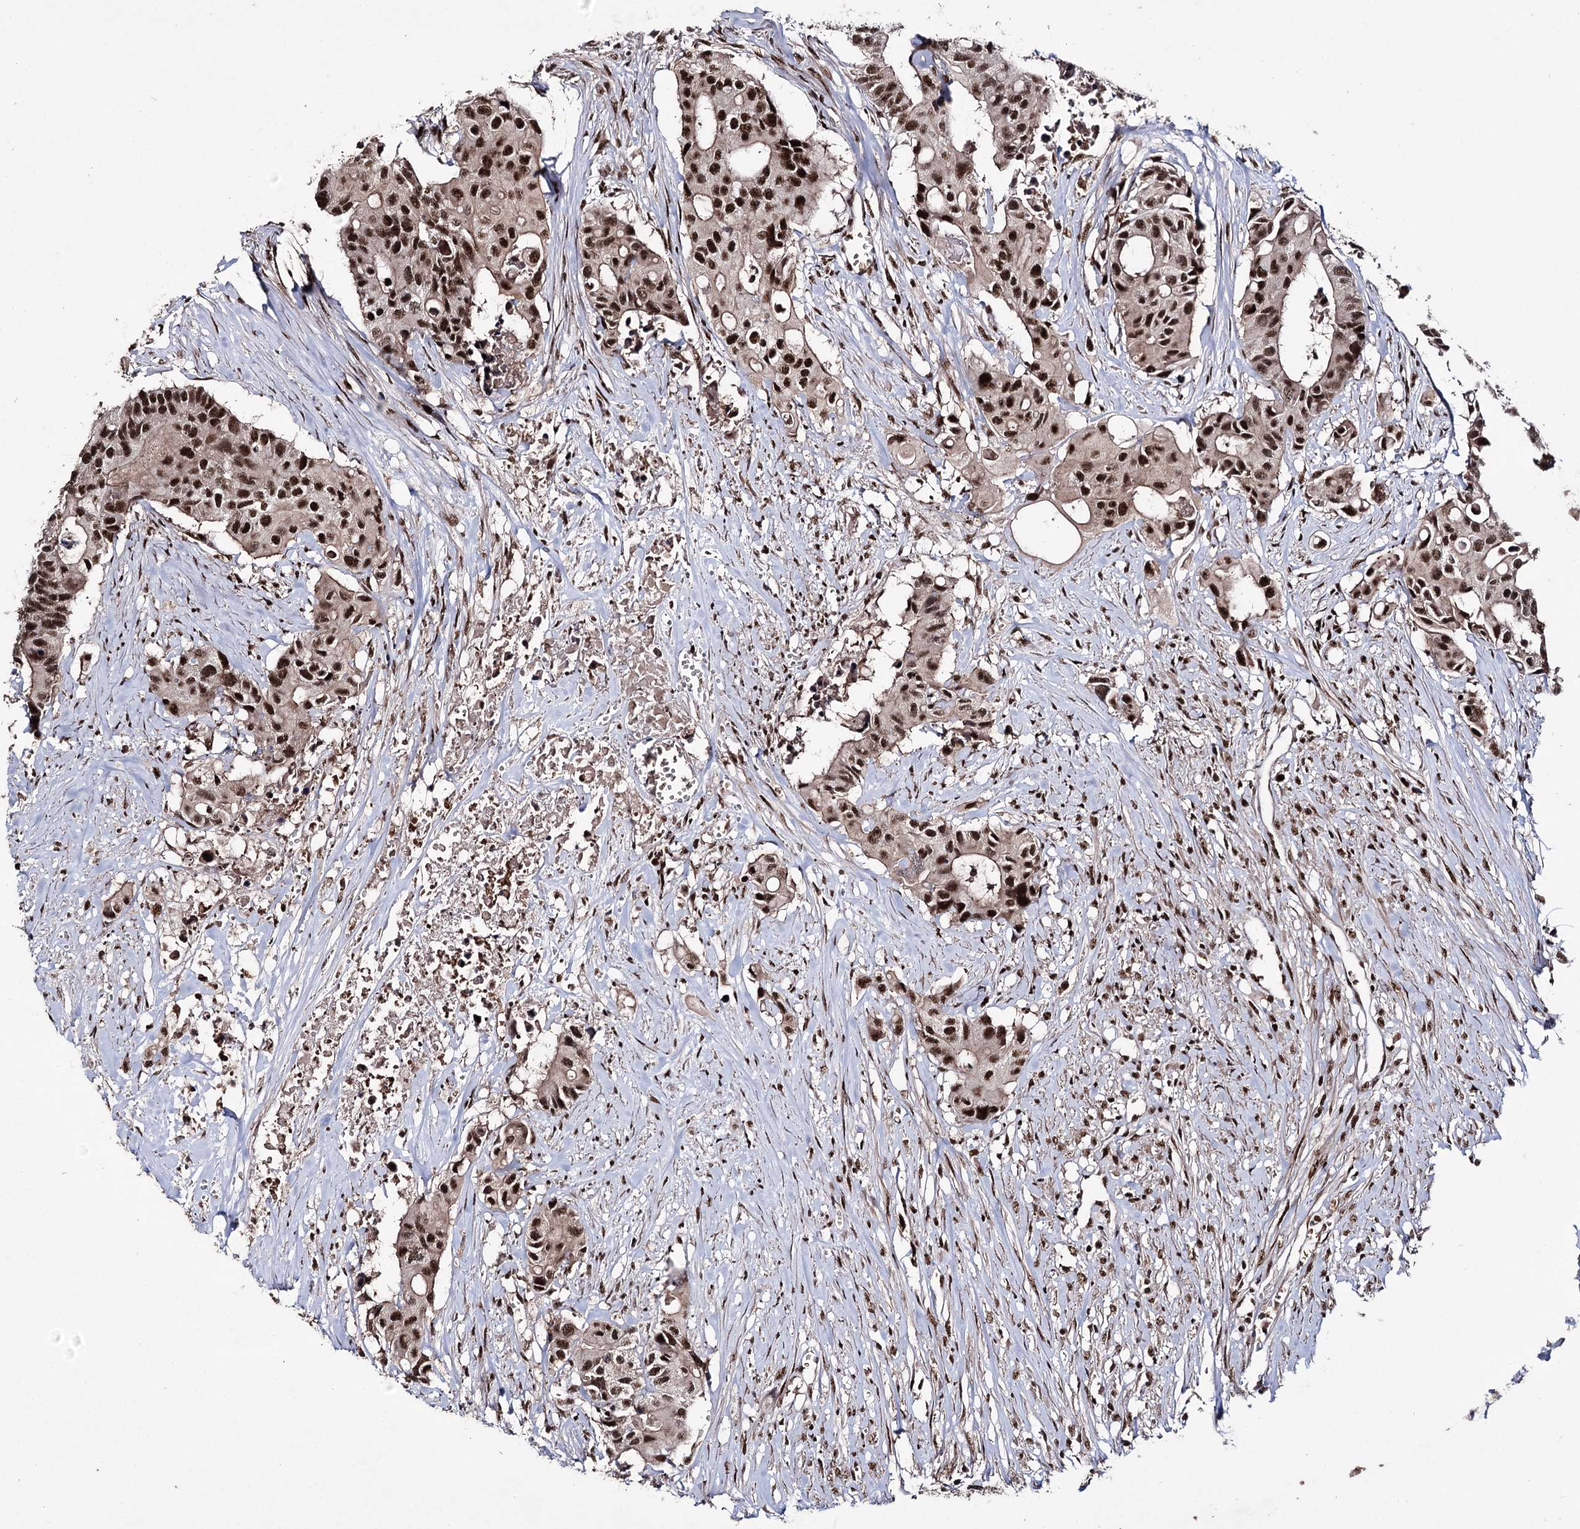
{"staining": {"intensity": "strong", "quantity": ">75%", "location": "nuclear"}, "tissue": "colorectal cancer", "cell_type": "Tumor cells", "image_type": "cancer", "snomed": [{"axis": "morphology", "description": "Adenocarcinoma, NOS"}, {"axis": "topography", "description": "Colon"}], "caption": "Immunohistochemistry (IHC) staining of colorectal adenocarcinoma, which displays high levels of strong nuclear staining in about >75% of tumor cells indicating strong nuclear protein staining. The staining was performed using DAB (3,3'-diaminobenzidine) (brown) for protein detection and nuclei were counterstained in hematoxylin (blue).", "gene": "PRPF40A", "patient": {"sex": "male", "age": 77}}